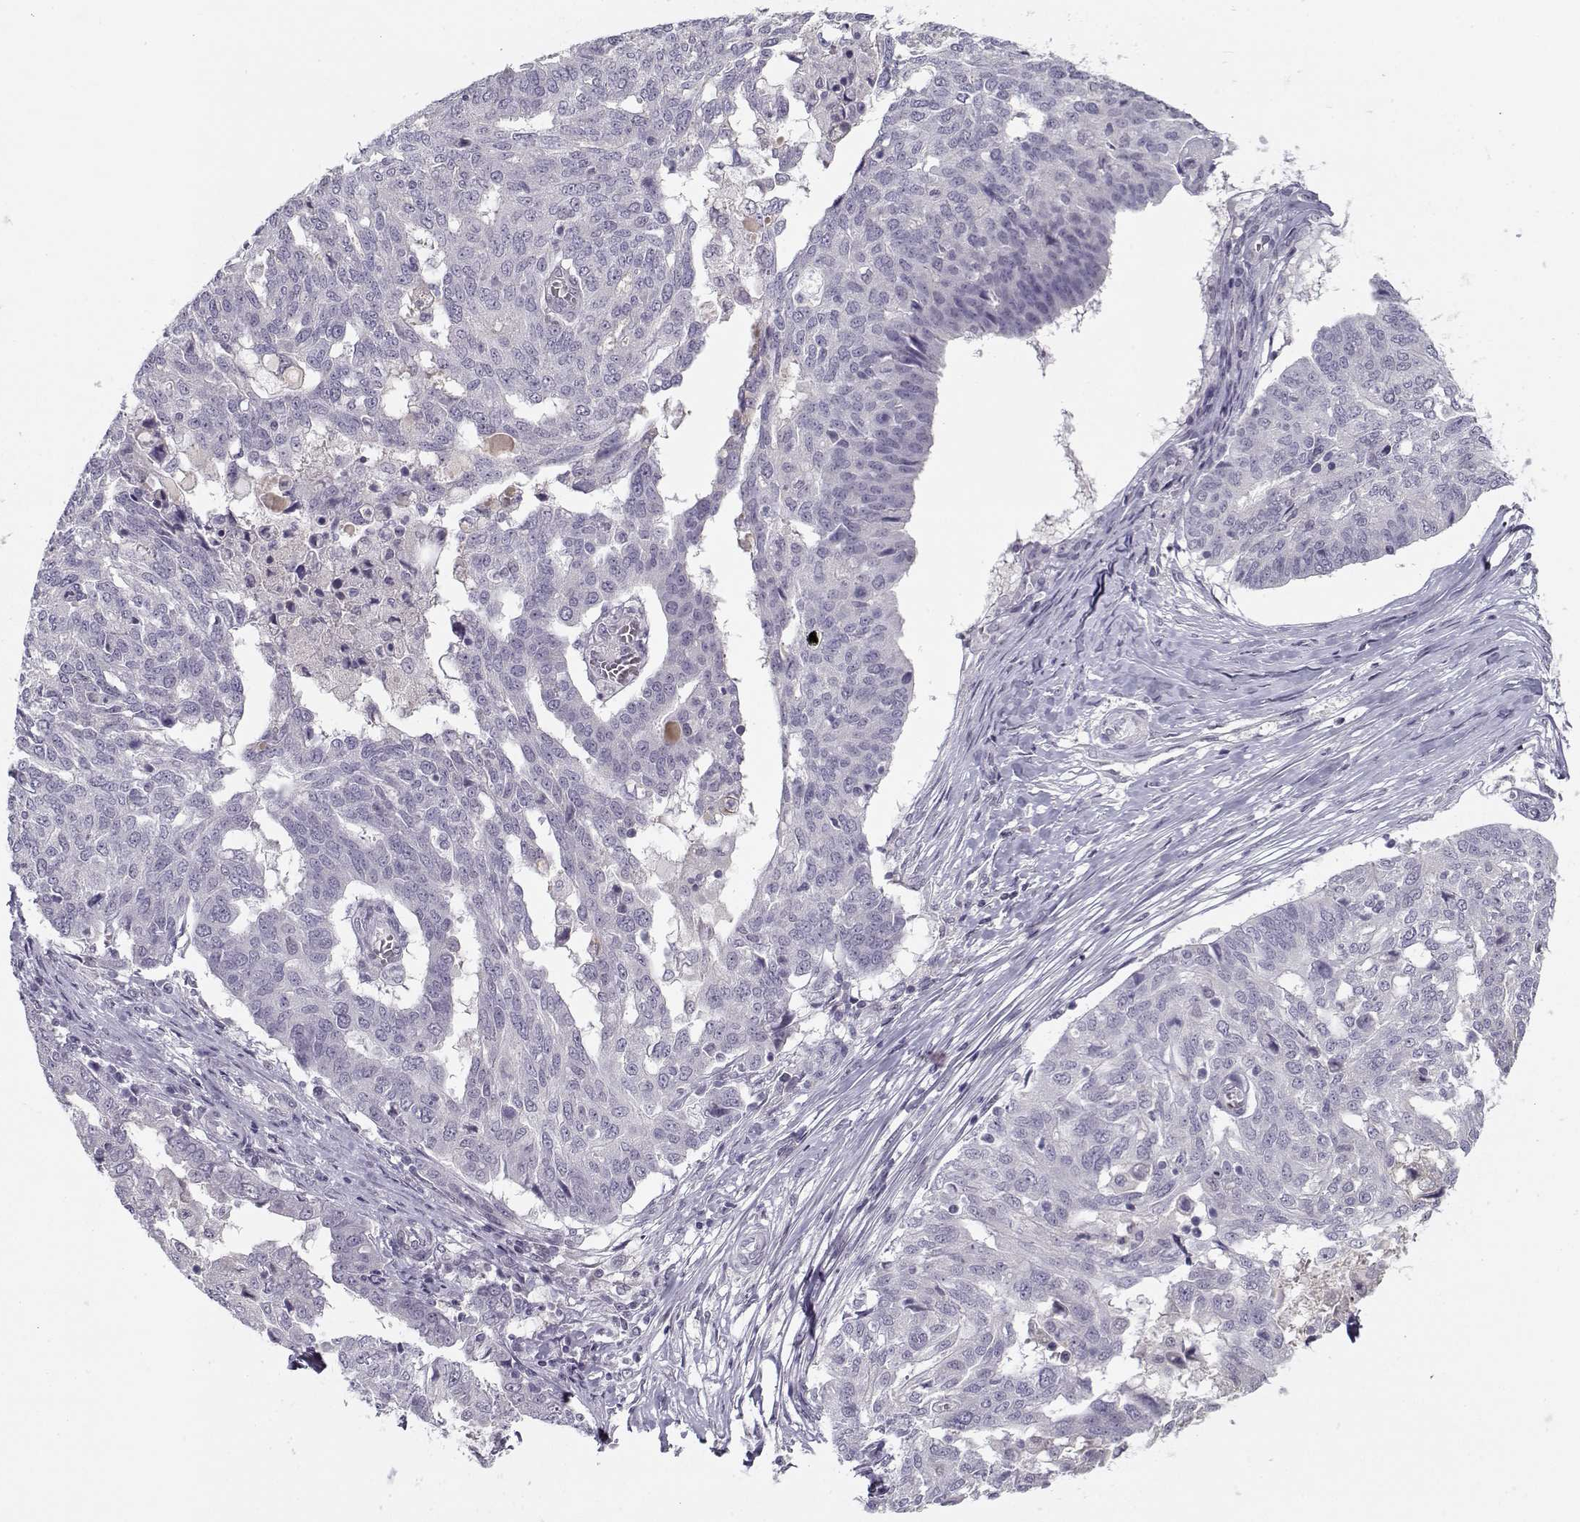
{"staining": {"intensity": "negative", "quantity": "none", "location": "none"}, "tissue": "ovarian cancer", "cell_type": "Tumor cells", "image_type": "cancer", "snomed": [{"axis": "morphology", "description": "Cystadenocarcinoma, serous, NOS"}, {"axis": "topography", "description": "Ovary"}], "caption": "An image of human ovarian cancer is negative for staining in tumor cells. Nuclei are stained in blue.", "gene": "C16orf86", "patient": {"sex": "female", "age": 67}}